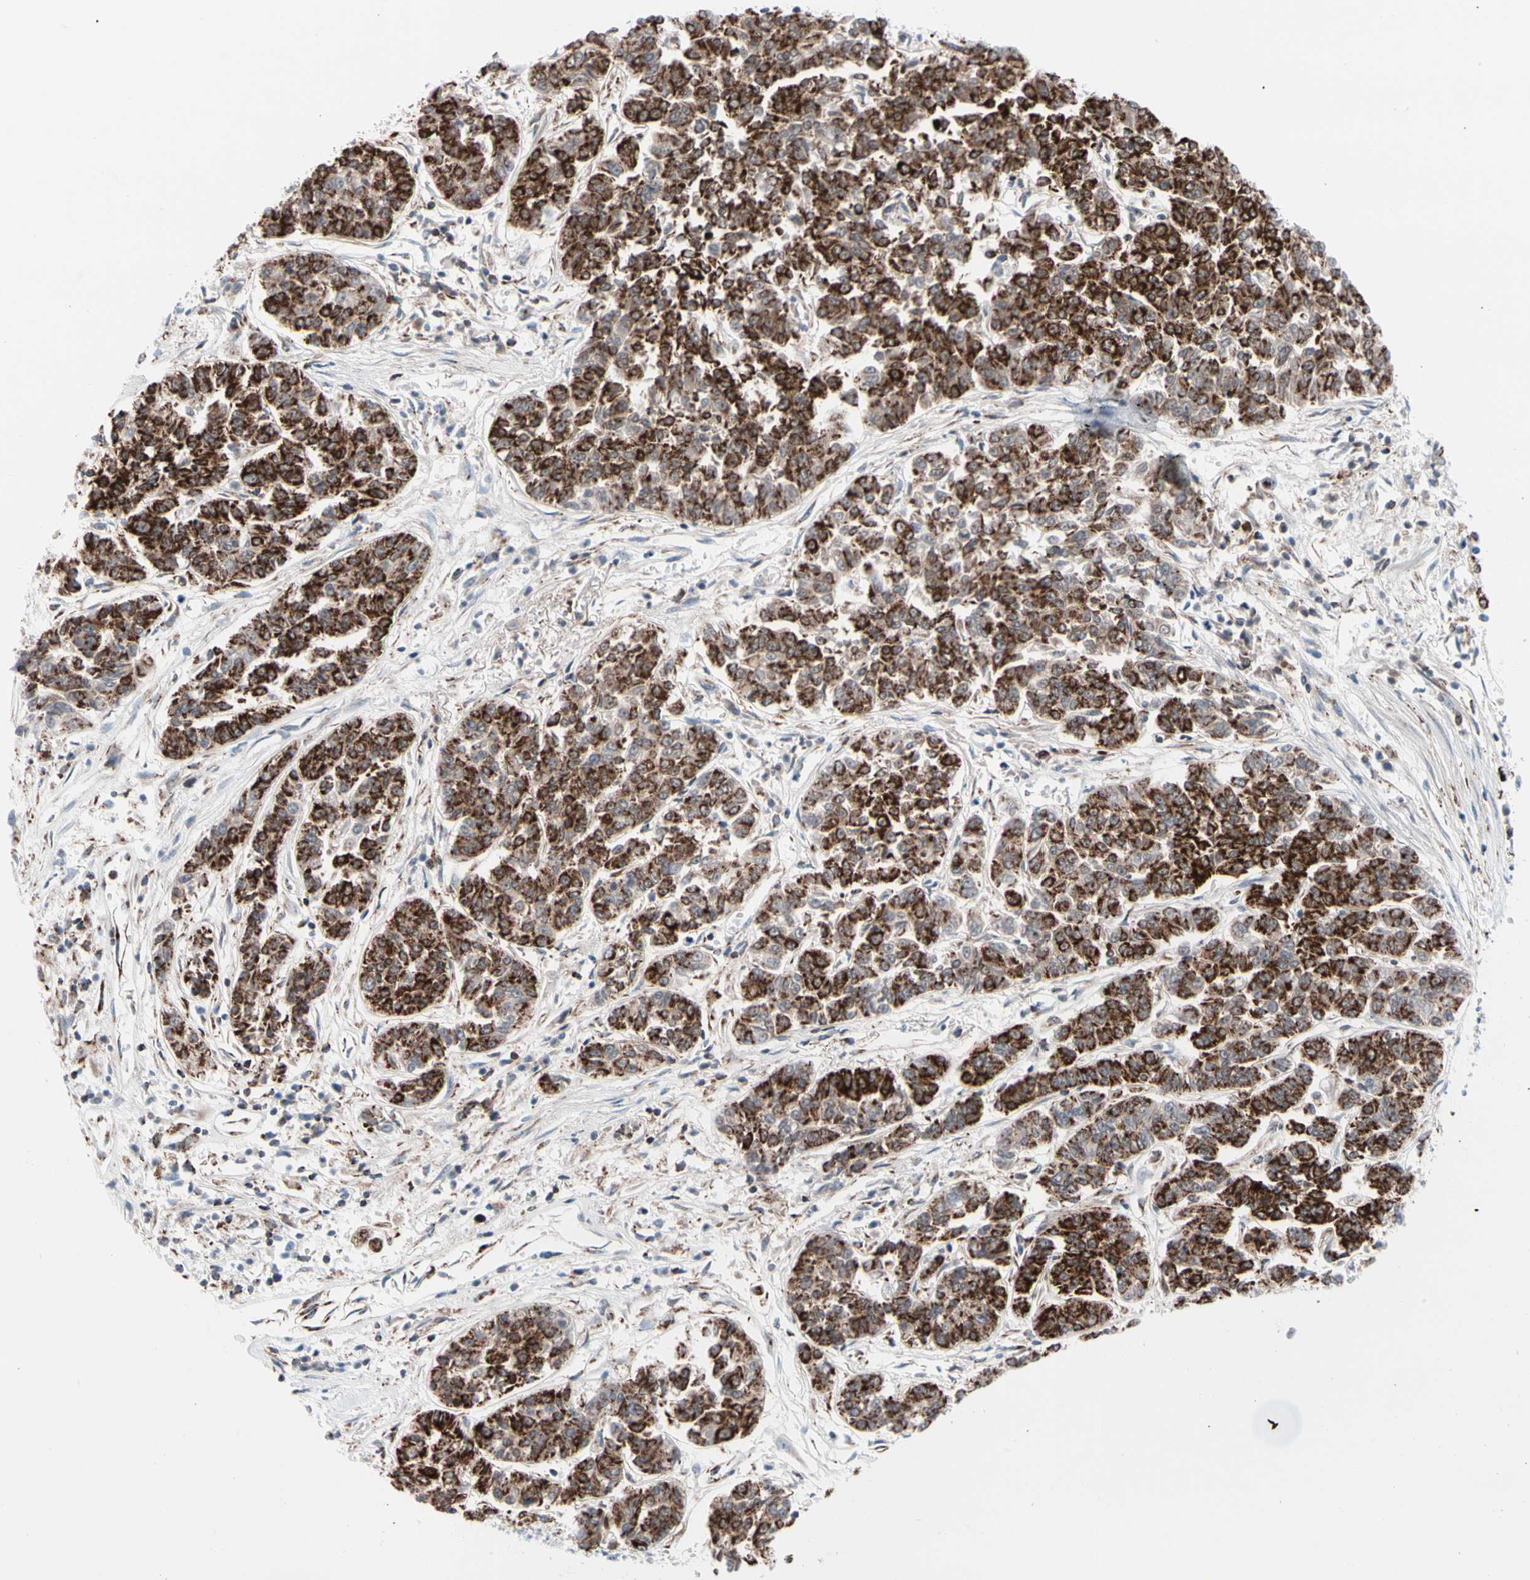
{"staining": {"intensity": "strong", "quantity": ">75%", "location": "cytoplasmic/membranous"}, "tissue": "lung cancer", "cell_type": "Tumor cells", "image_type": "cancer", "snomed": [{"axis": "morphology", "description": "Adenocarcinoma, NOS"}, {"axis": "topography", "description": "Lung"}], "caption": "DAB immunohistochemical staining of human lung cancer demonstrates strong cytoplasmic/membranous protein positivity in about >75% of tumor cells.", "gene": "HK1", "patient": {"sex": "male", "age": 84}}